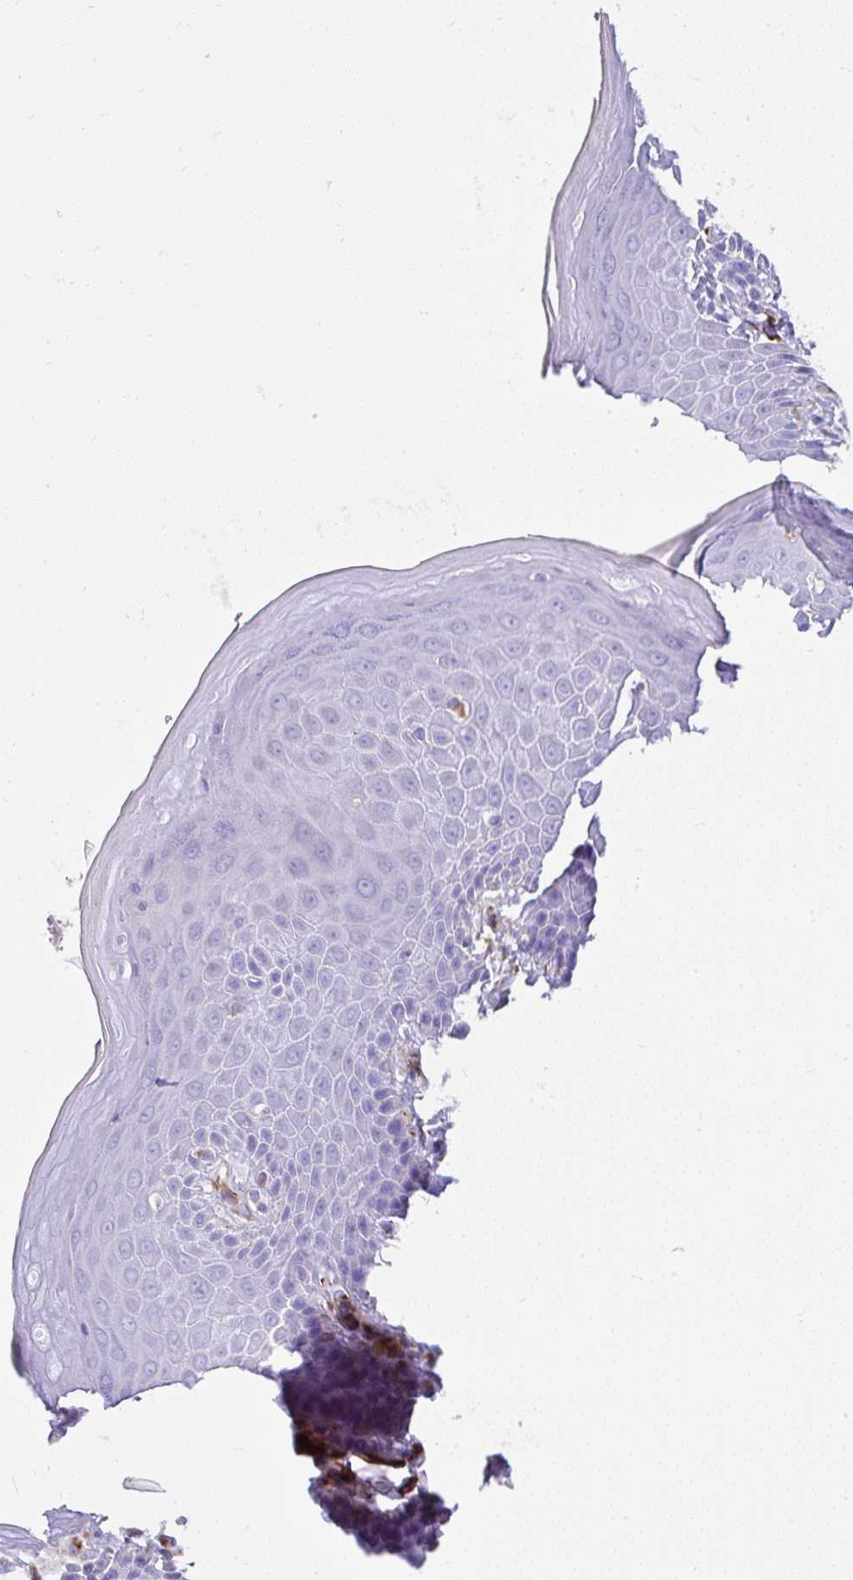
{"staining": {"intensity": "negative", "quantity": "none", "location": "none"}, "tissue": "skin", "cell_type": "Epidermal cells", "image_type": "normal", "snomed": [{"axis": "morphology", "description": "Normal tissue, NOS"}, {"axis": "topography", "description": "Peripheral nerve tissue"}], "caption": "IHC of unremarkable human skin exhibits no positivity in epidermal cells.", "gene": "DEPDC5", "patient": {"sex": "male", "age": 51}}